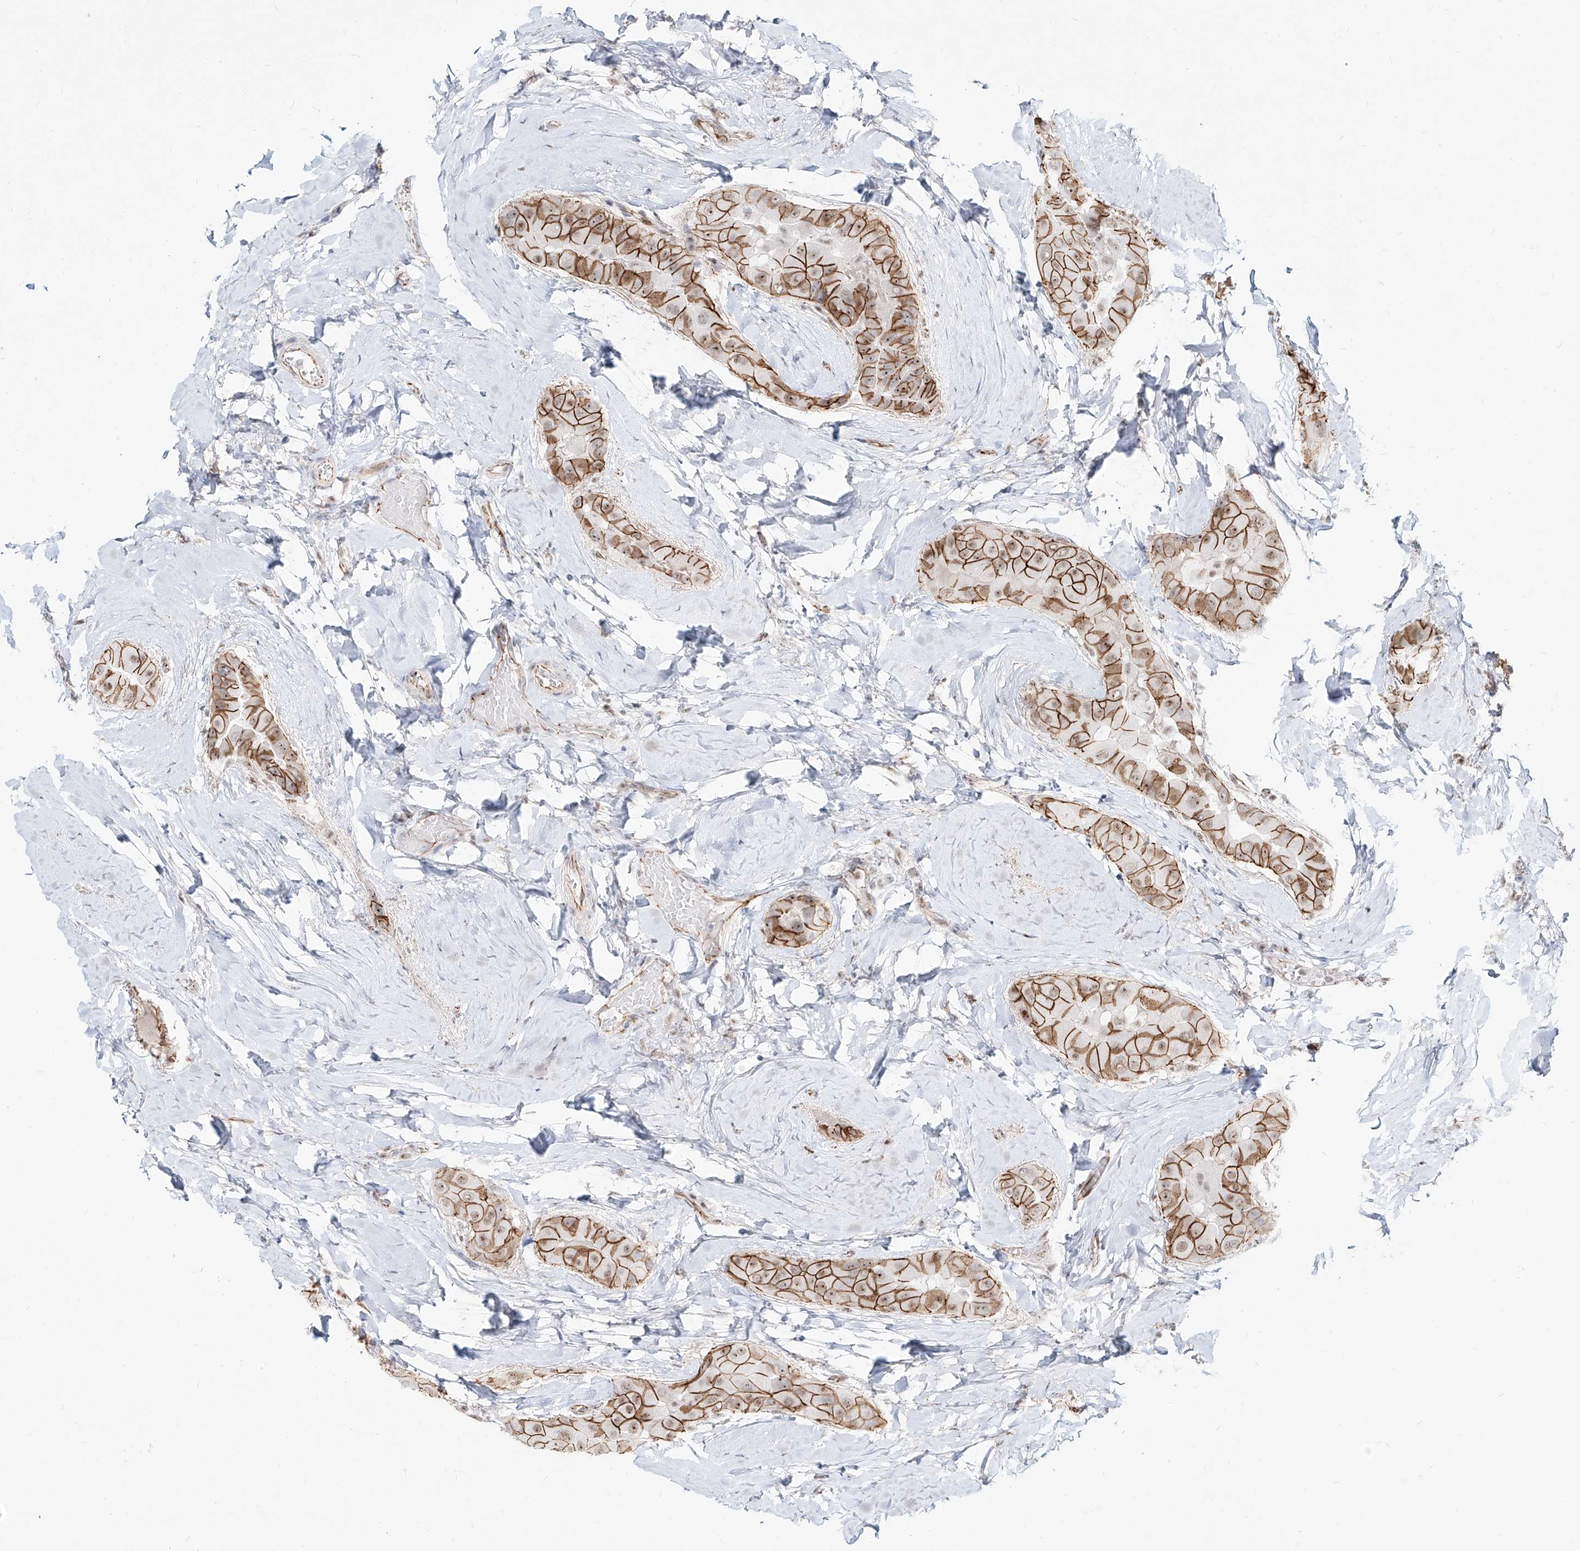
{"staining": {"intensity": "moderate", "quantity": ">75%", "location": "cytoplasmic/membranous"}, "tissue": "thyroid cancer", "cell_type": "Tumor cells", "image_type": "cancer", "snomed": [{"axis": "morphology", "description": "Papillary adenocarcinoma, NOS"}, {"axis": "topography", "description": "Thyroid gland"}], "caption": "This histopathology image displays thyroid cancer stained with IHC to label a protein in brown. The cytoplasmic/membranous of tumor cells show moderate positivity for the protein. Nuclei are counter-stained blue.", "gene": "ZNF710", "patient": {"sex": "male", "age": 33}}